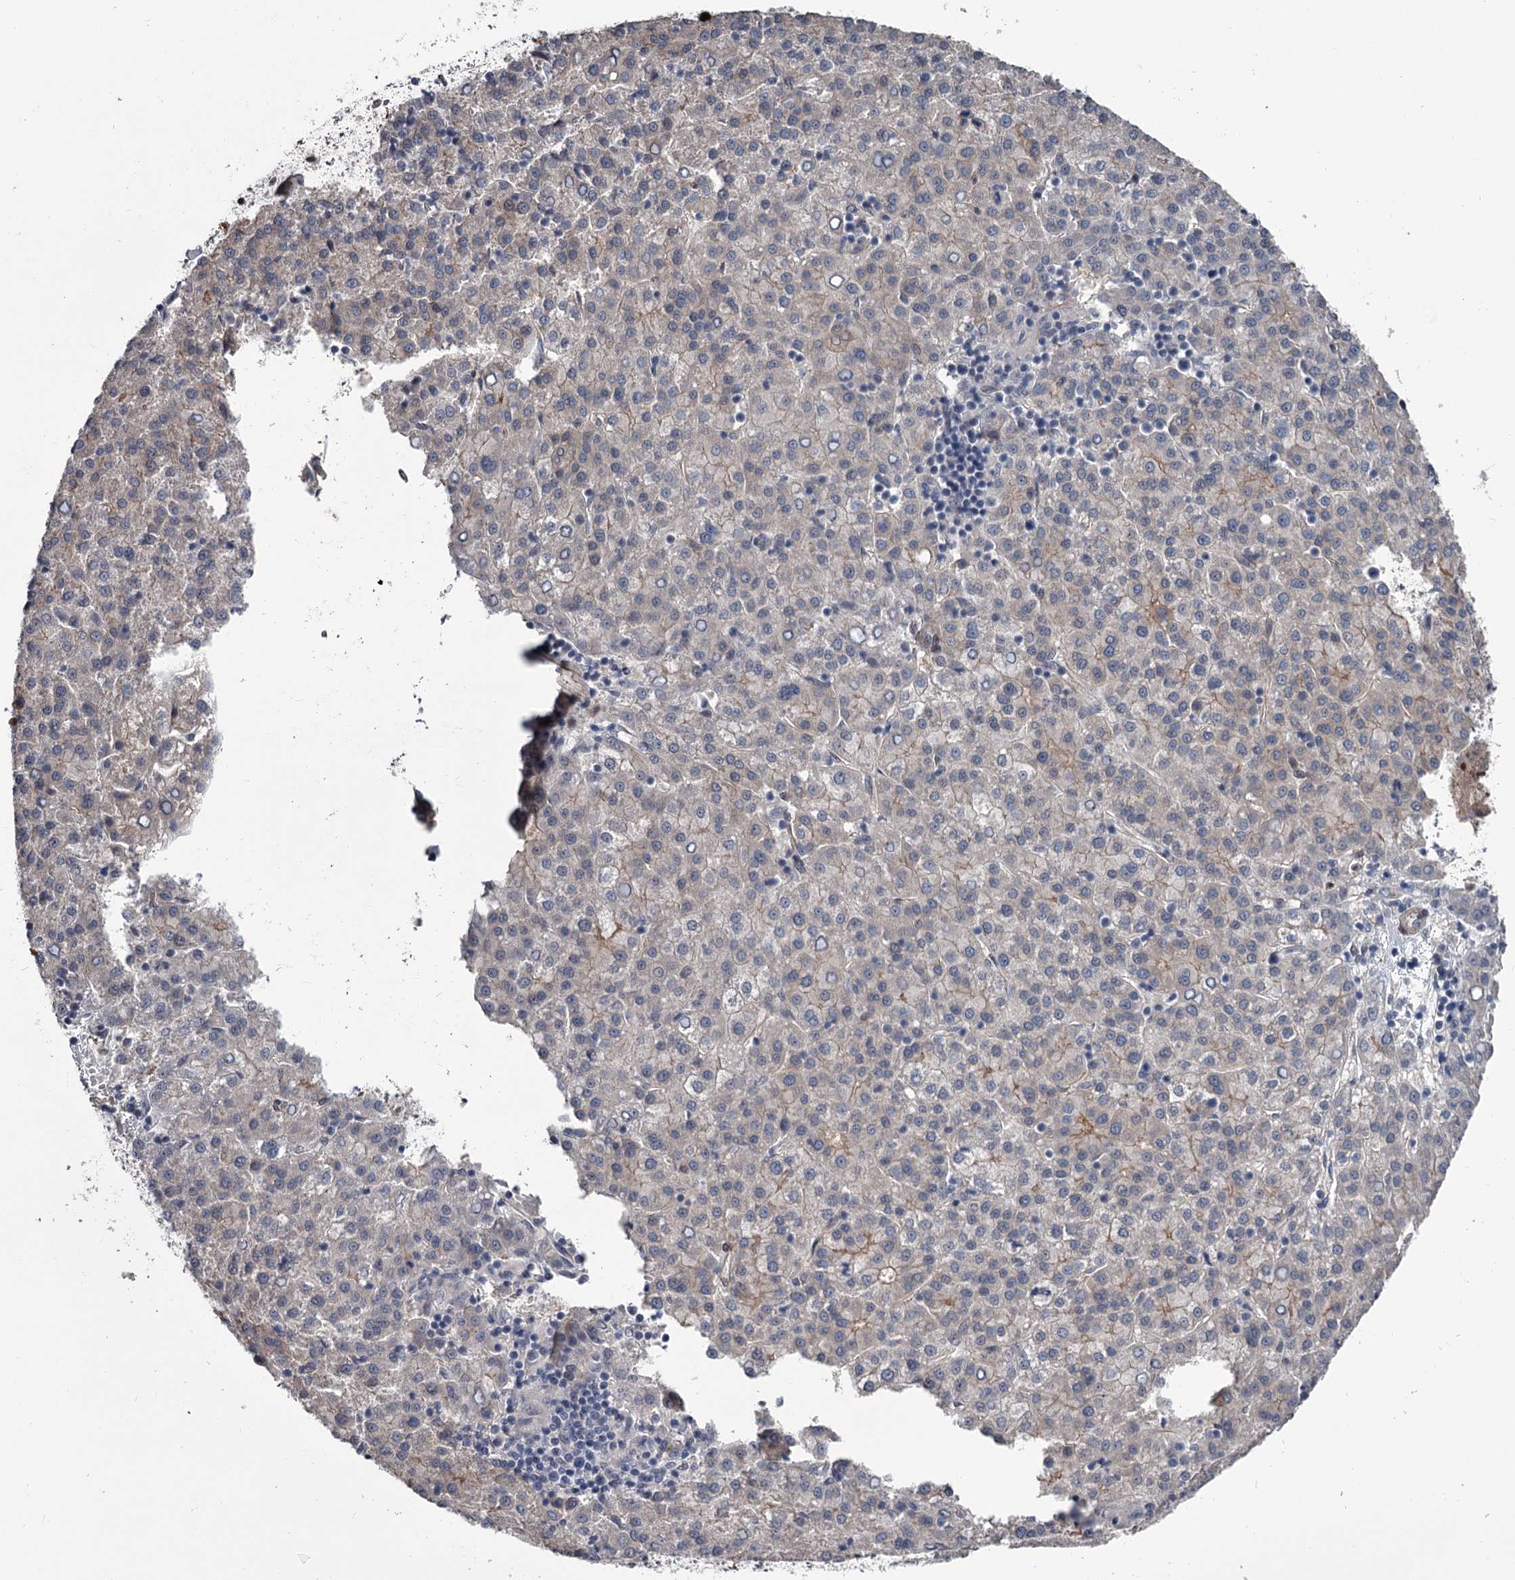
{"staining": {"intensity": "weak", "quantity": "25%-75%", "location": "cytoplasmic/membranous"}, "tissue": "liver cancer", "cell_type": "Tumor cells", "image_type": "cancer", "snomed": [{"axis": "morphology", "description": "Carcinoma, Hepatocellular, NOS"}, {"axis": "topography", "description": "Liver"}], "caption": "Liver cancer (hepatocellular carcinoma) stained with IHC exhibits weak cytoplasmic/membranous staining in about 25%-75% of tumor cells.", "gene": "PRPF40B", "patient": {"sex": "female", "age": 58}}